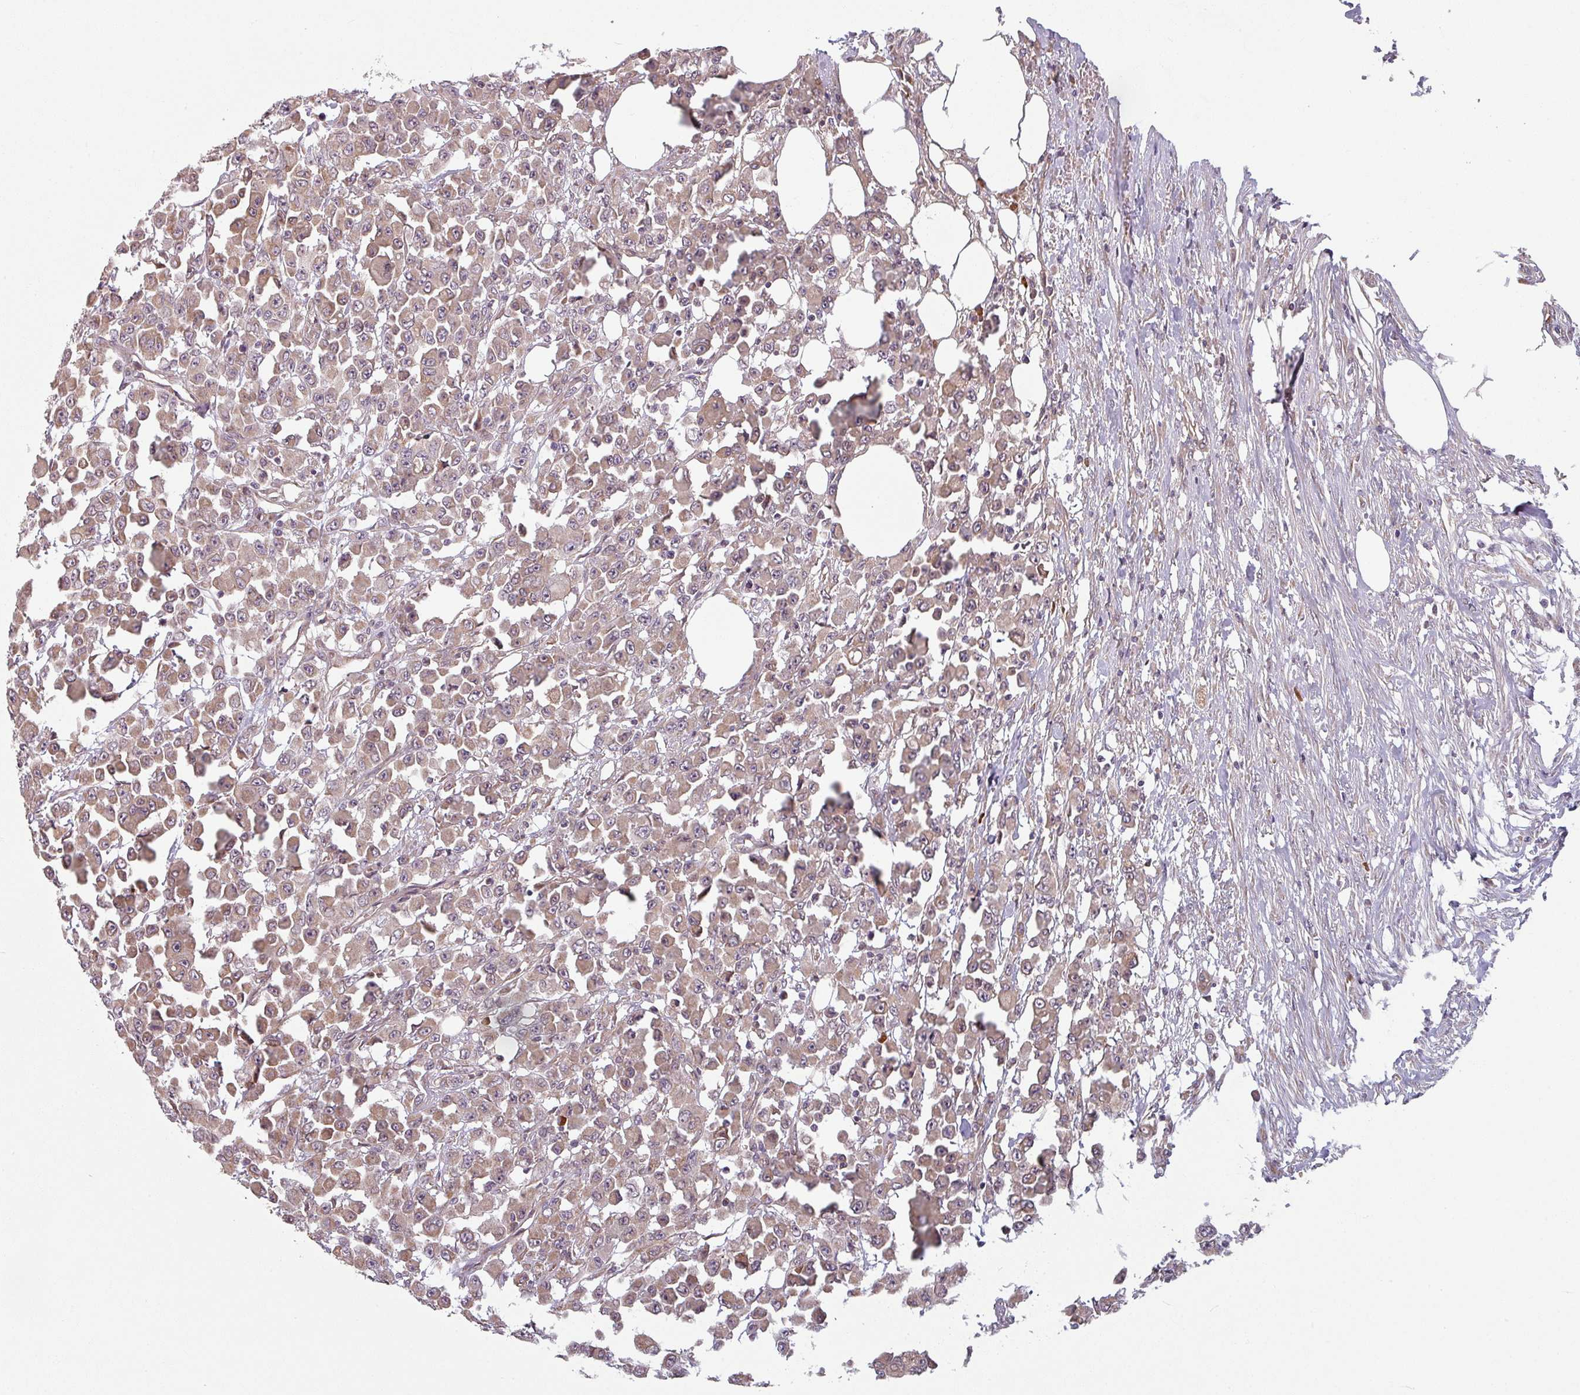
{"staining": {"intensity": "moderate", "quantity": ">75%", "location": "cytoplasmic/membranous"}, "tissue": "colorectal cancer", "cell_type": "Tumor cells", "image_type": "cancer", "snomed": [{"axis": "morphology", "description": "Adenocarcinoma, NOS"}, {"axis": "topography", "description": "Colon"}], "caption": "DAB (3,3'-diaminobenzidine) immunohistochemical staining of colorectal cancer reveals moderate cytoplasmic/membranous protein expression in approximately >75% of tumor cells. (IHC, brightfield microscopy, high magnification).", "gene": "PLEKHJ1", "patient": {"sex": "male", "age": 51}}